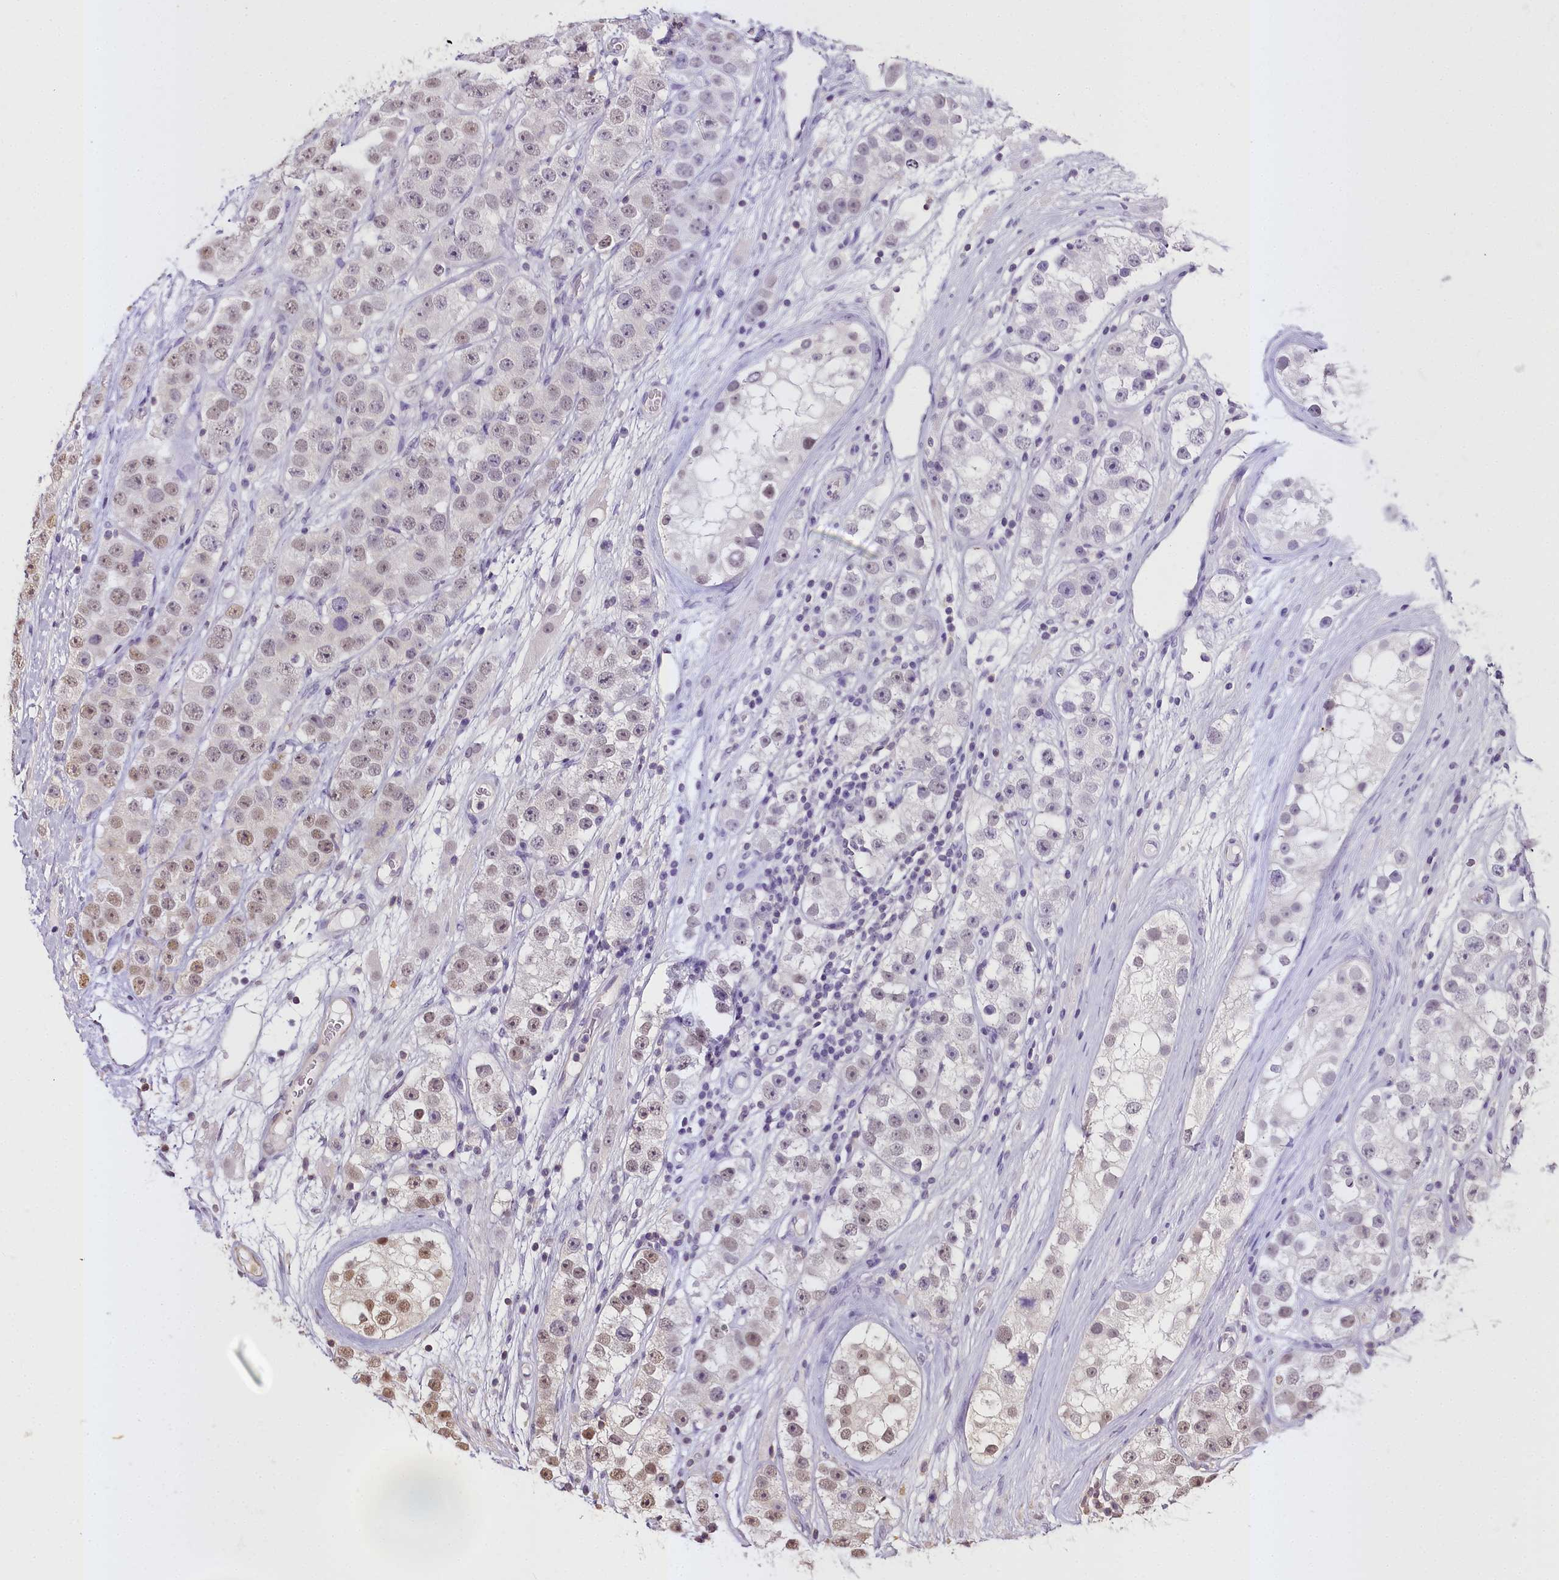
{"staining": {"intensity": "moderate", "quantity": "25%-75%", "location": "nuclear"}, "tissue": "testis cancer", "cell_type": "Tumor cells", "image_type": "cancer", "snomed": [{"axis": "morphology", "description": "Seminoma, NOS"}, {"axis": "topography", "description": "Testis"}], "caption": "About 25%-75% of tumor cells in testis cancer (seminoma) exhibit moderate nuclear protein expression as visualized by brown immunohistochemical staining.", "gene": "PPP4C", "patient": {"sex": "male", "age": 28}}